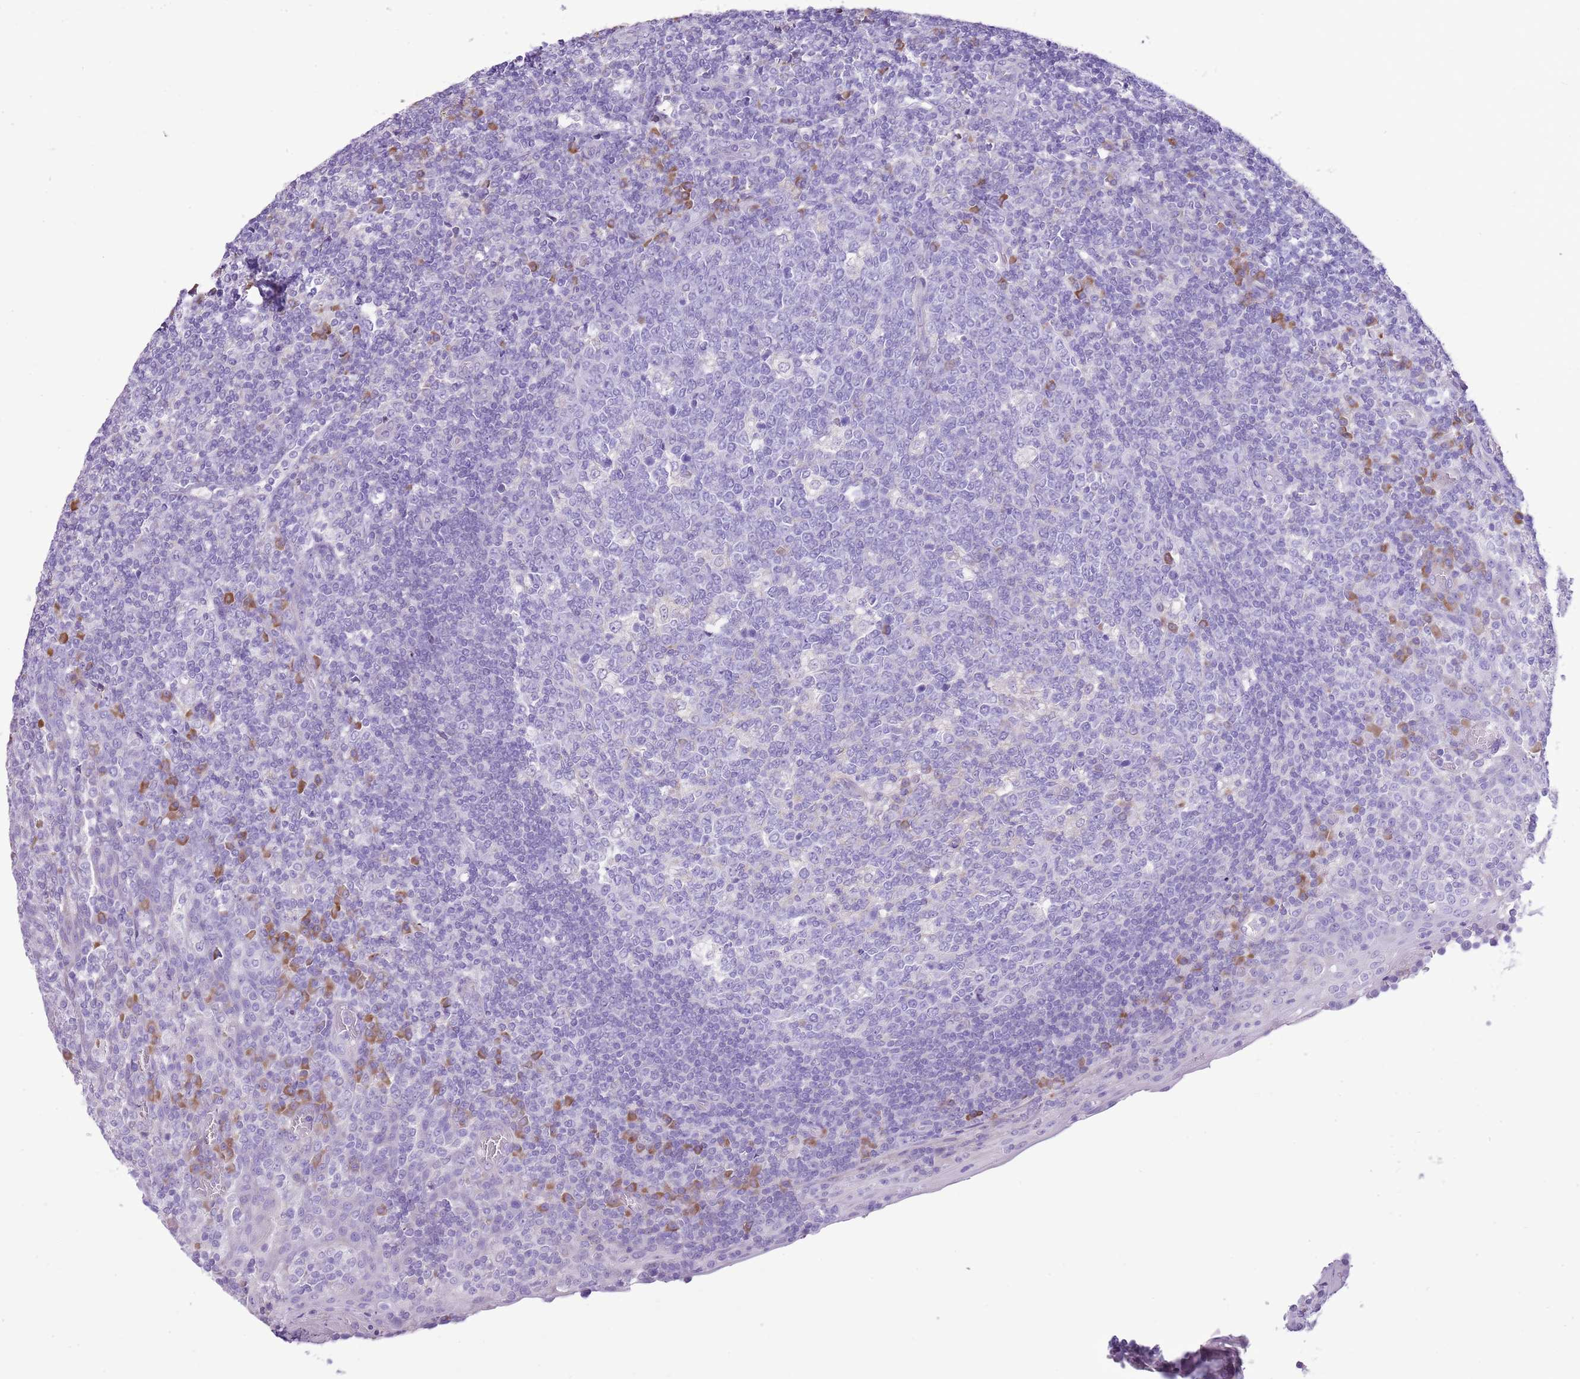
{"staining": {"intensity": "negative", "quantity": "none", "location": "none"}, "tissue": "tonsil", "cell_type": "Germinal center cells", "image_type": "normal", "snomed": [{"axis": "morphology", "description": "Normal tissue, NOS"}, {"axis": "topography", "description": "Tonsil"}], "caption": "Immunohistochemistry histopathology image of unremarkable tonsil: tonsil stained with DAB shows no significant protein positivity in germinal center cells. (Stains: DAB immunohistochemistry with hematoxylin counter stain, Microscopy: brightfield microscopy at high magnification).", "gene": "AAR2", "patient": {"sex": "female", "age": 19}}